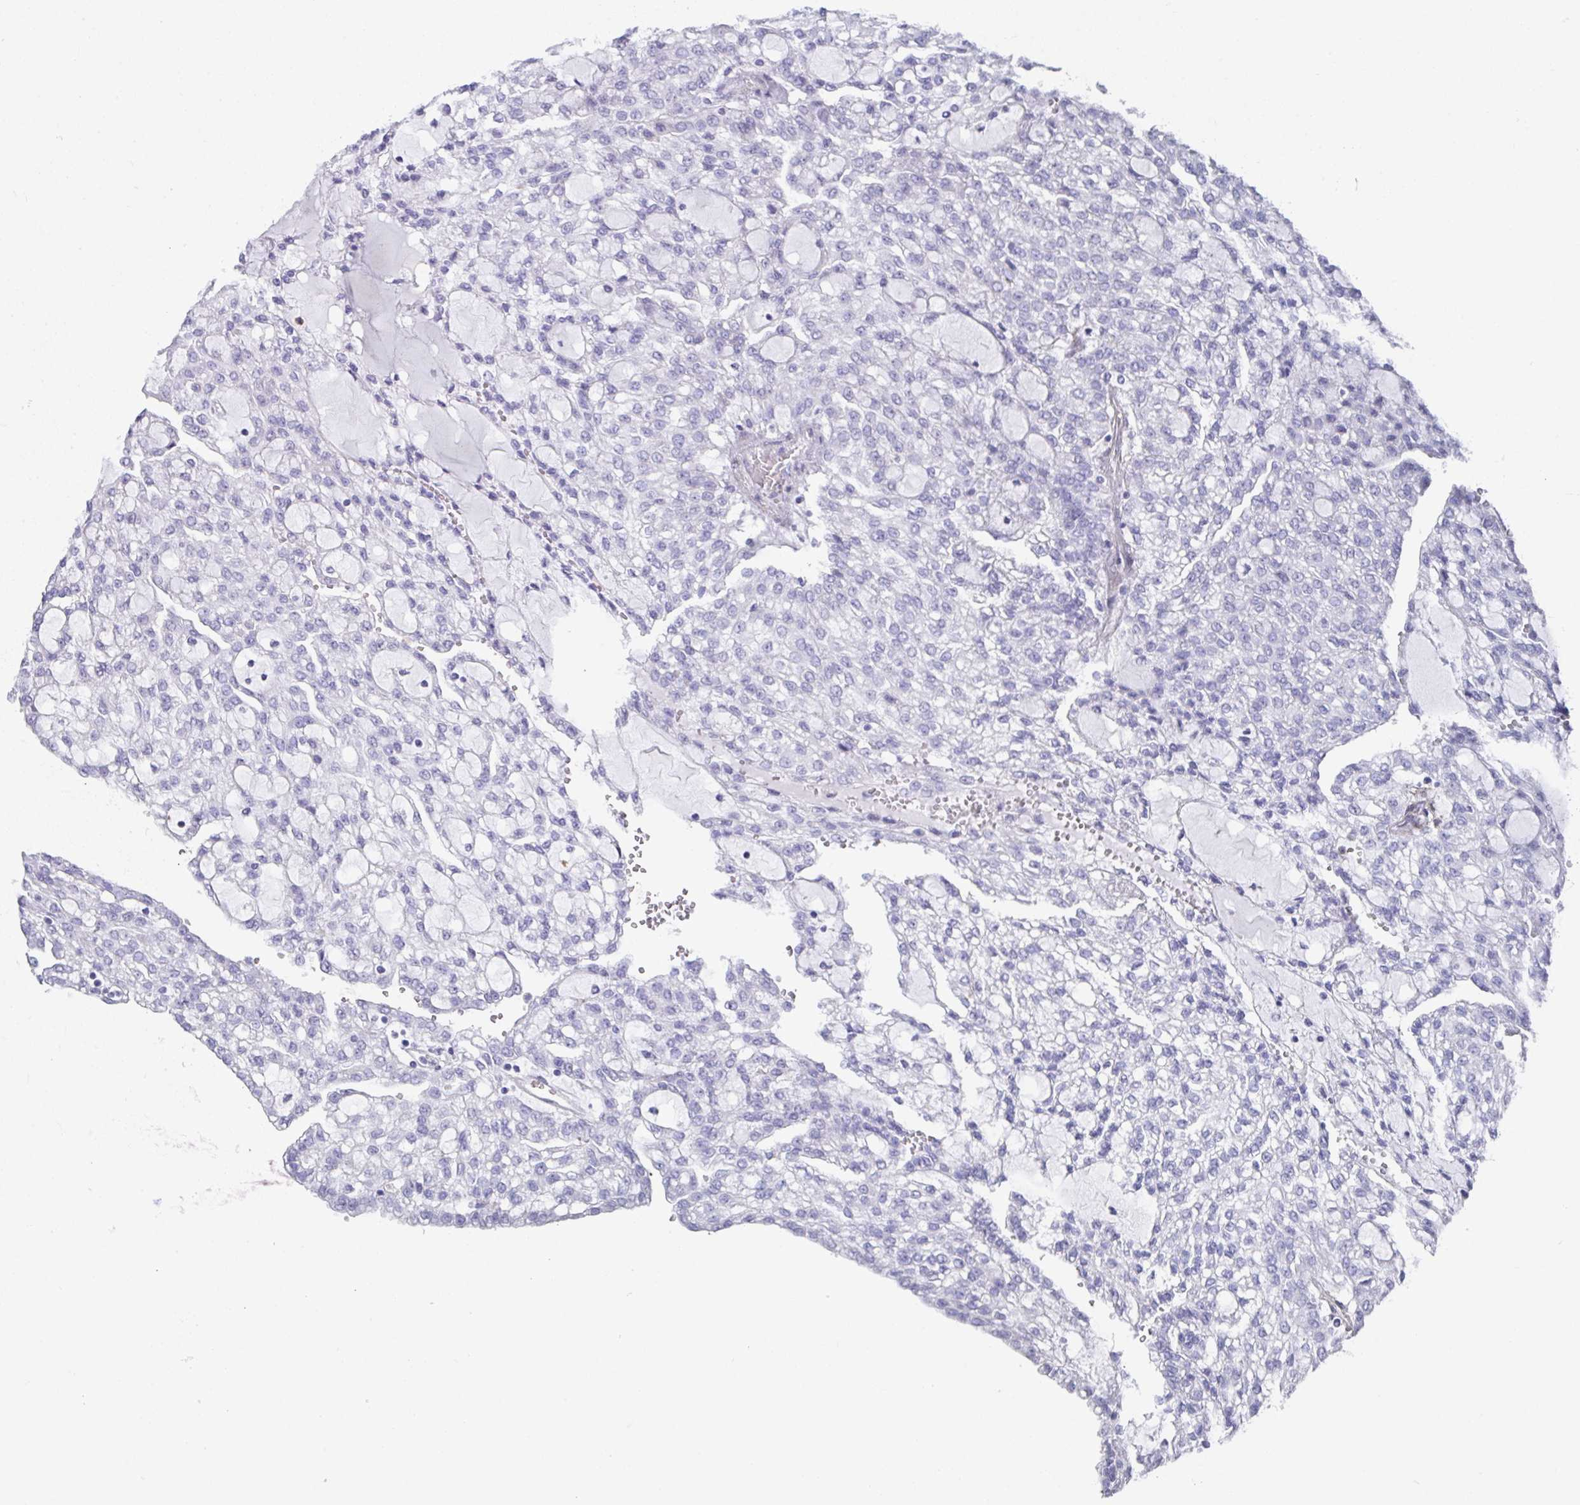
{"staining": {"intensity": "negative", "quantity": "none", "location": "none"}, "tissue": "renal cancer", "cell_type": "Tumor cells", "image_type": "cancer", "snomed": [{"axis": "morphology", "description": "Adenocarcinoma, NOS"}, {"axis": "topography", "description": "Kidney"}], "caption": "This is an IHC histopathology image of renal cancer. There is no staining in tumor cells.", "gene": "RBP1", "patient": {"sex": "male", "age": 63}}